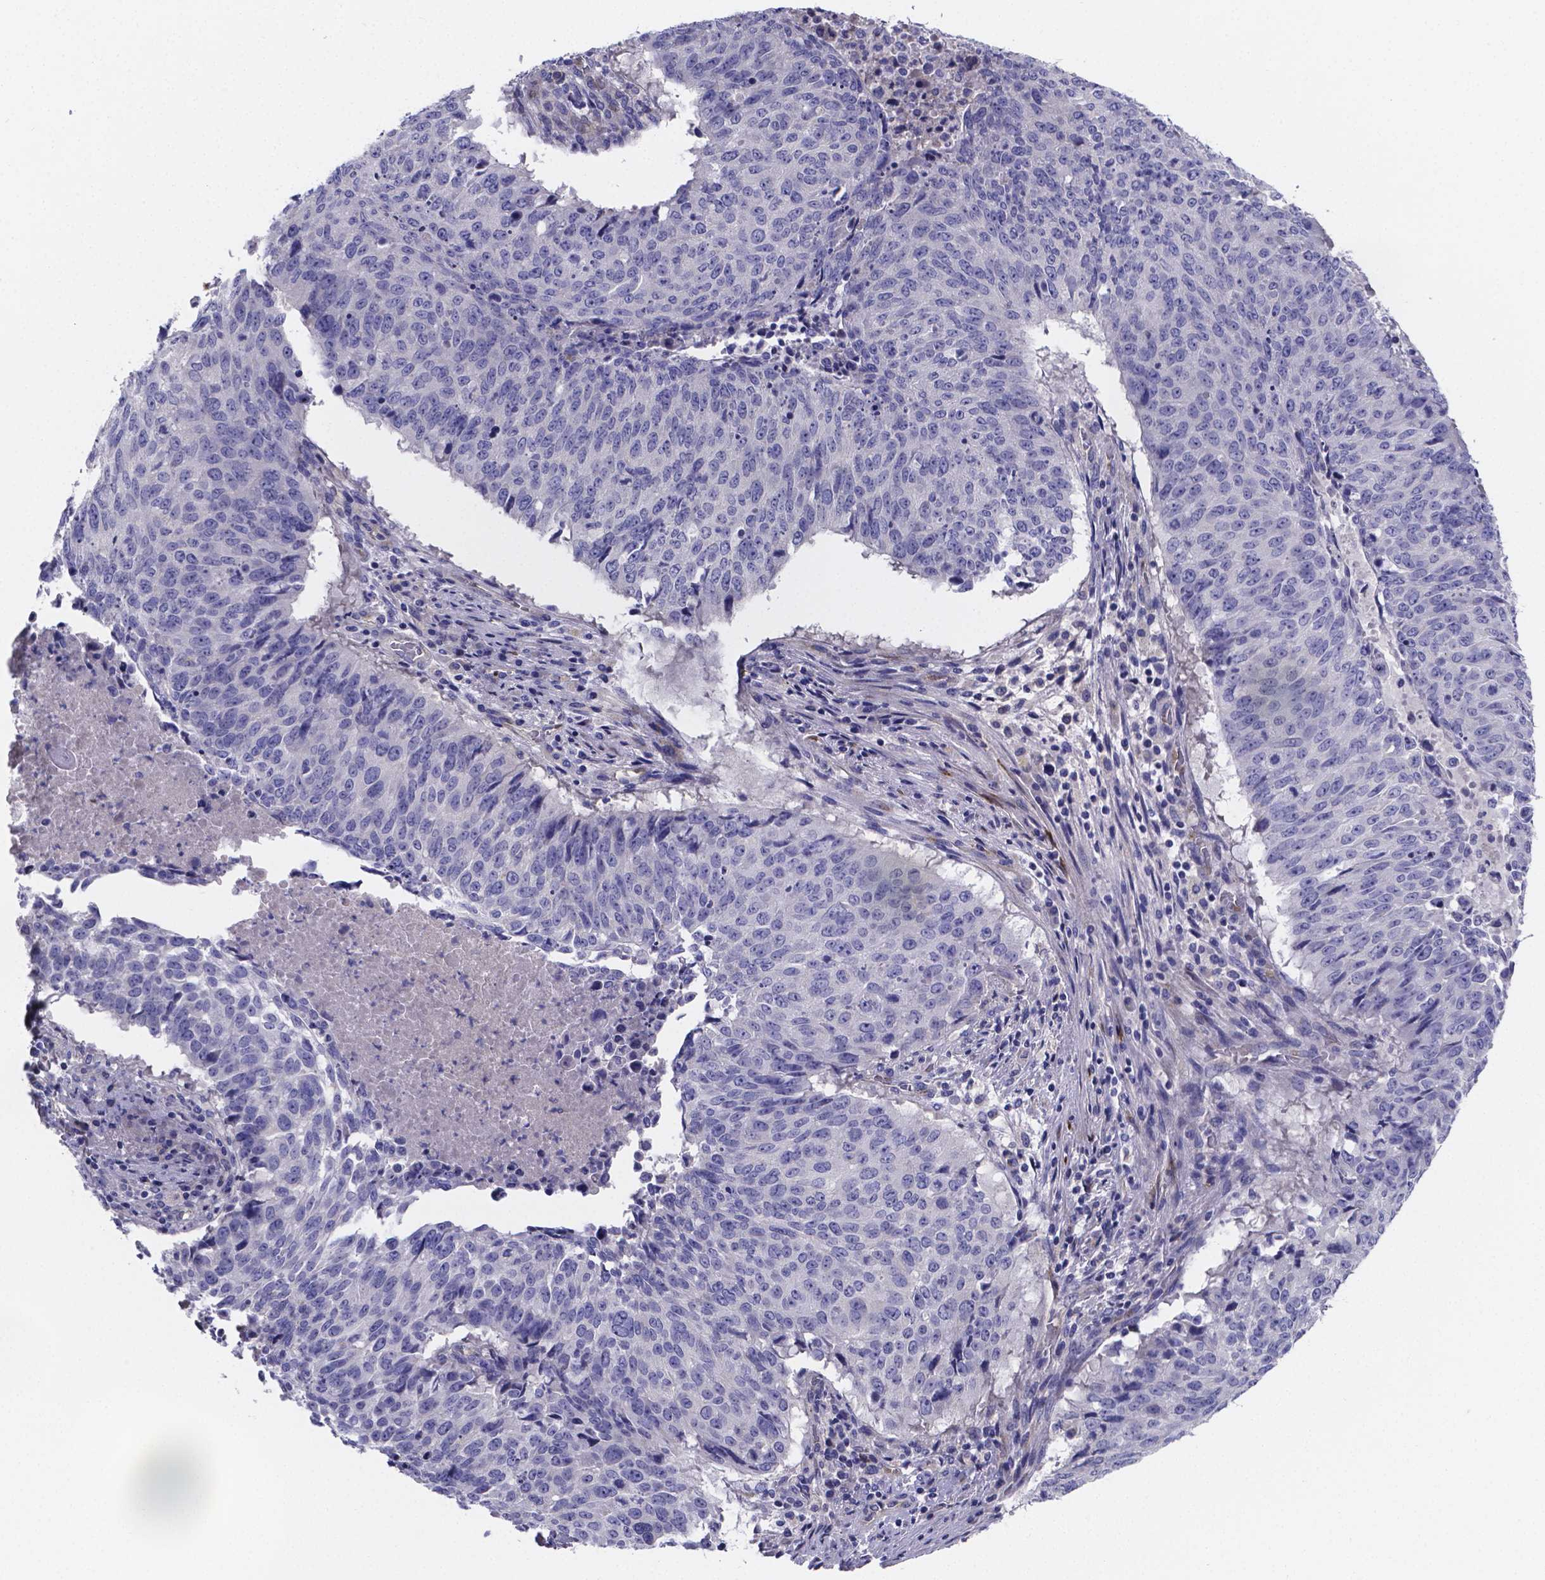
{"staining": {"intensity": "negative", "quantity": "none", "location": "none"}, "tissue": "lung cancer", "cell_type": "Tumor cells", "image_type": "cancer", "snomed": [{"axis": "morphology", "description": "Normal tissue, NOS"}, {"axis": "morphology", "description": "Squamous cell carcinoma, NOS"}, {"axis": "topography", "description": "Bronchus"}, {"axis": "topography", "description": "Lung"}], "caption": "Photomicrograph shows no protein positivity in tumor cells of lung squamous cell carcinoma tissue.", "gene": "SFRP4", "patient": {"sex": "male", "age": 64}}